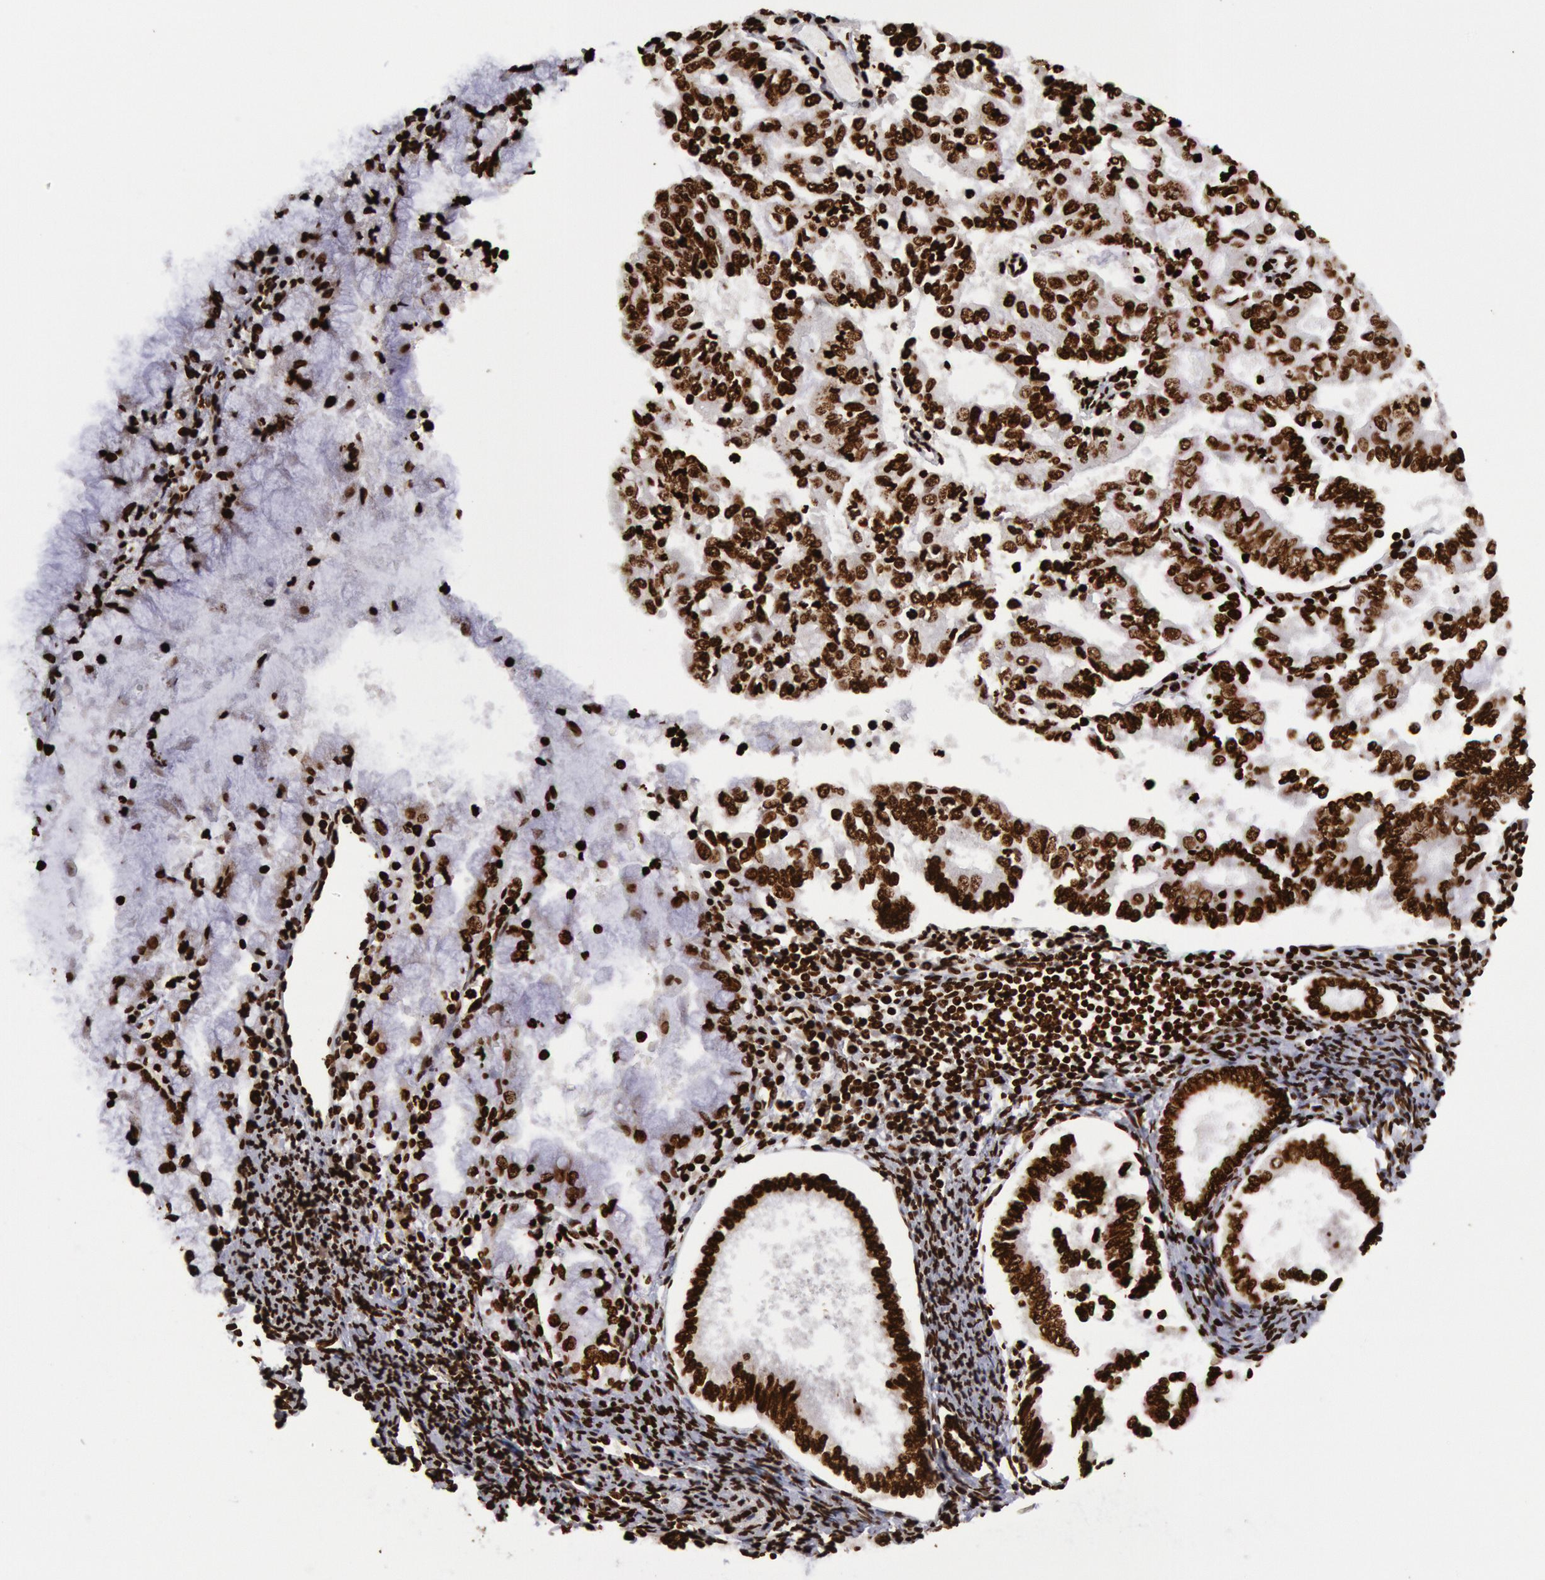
{"staining": {"intensity": "strong", "quantity": ">75%", "location": "nuclear"}, "tissue": "endometrial cancer", "cell_type": "Tumor cells", "image_type": "cancer", "snomed": [{"axis": "morphology", "description": "Adenocarcinoma, NOS"}, {"axis": "topography", "description": "Endometrium"}], "caption": "Immunohistochemistry staining of endometrial cancer (adenocarcinoma), which reveals high levels of strong nuclear expression in about >75% of tumor cells indicating strong nuclear protein positivity. The staining was performed using DAB (brown) for protein detection and nuclei were counterstained in hematoxylin (blue).", "gene": "H3-4", "patient": {"sex": "female", "age": 79}}